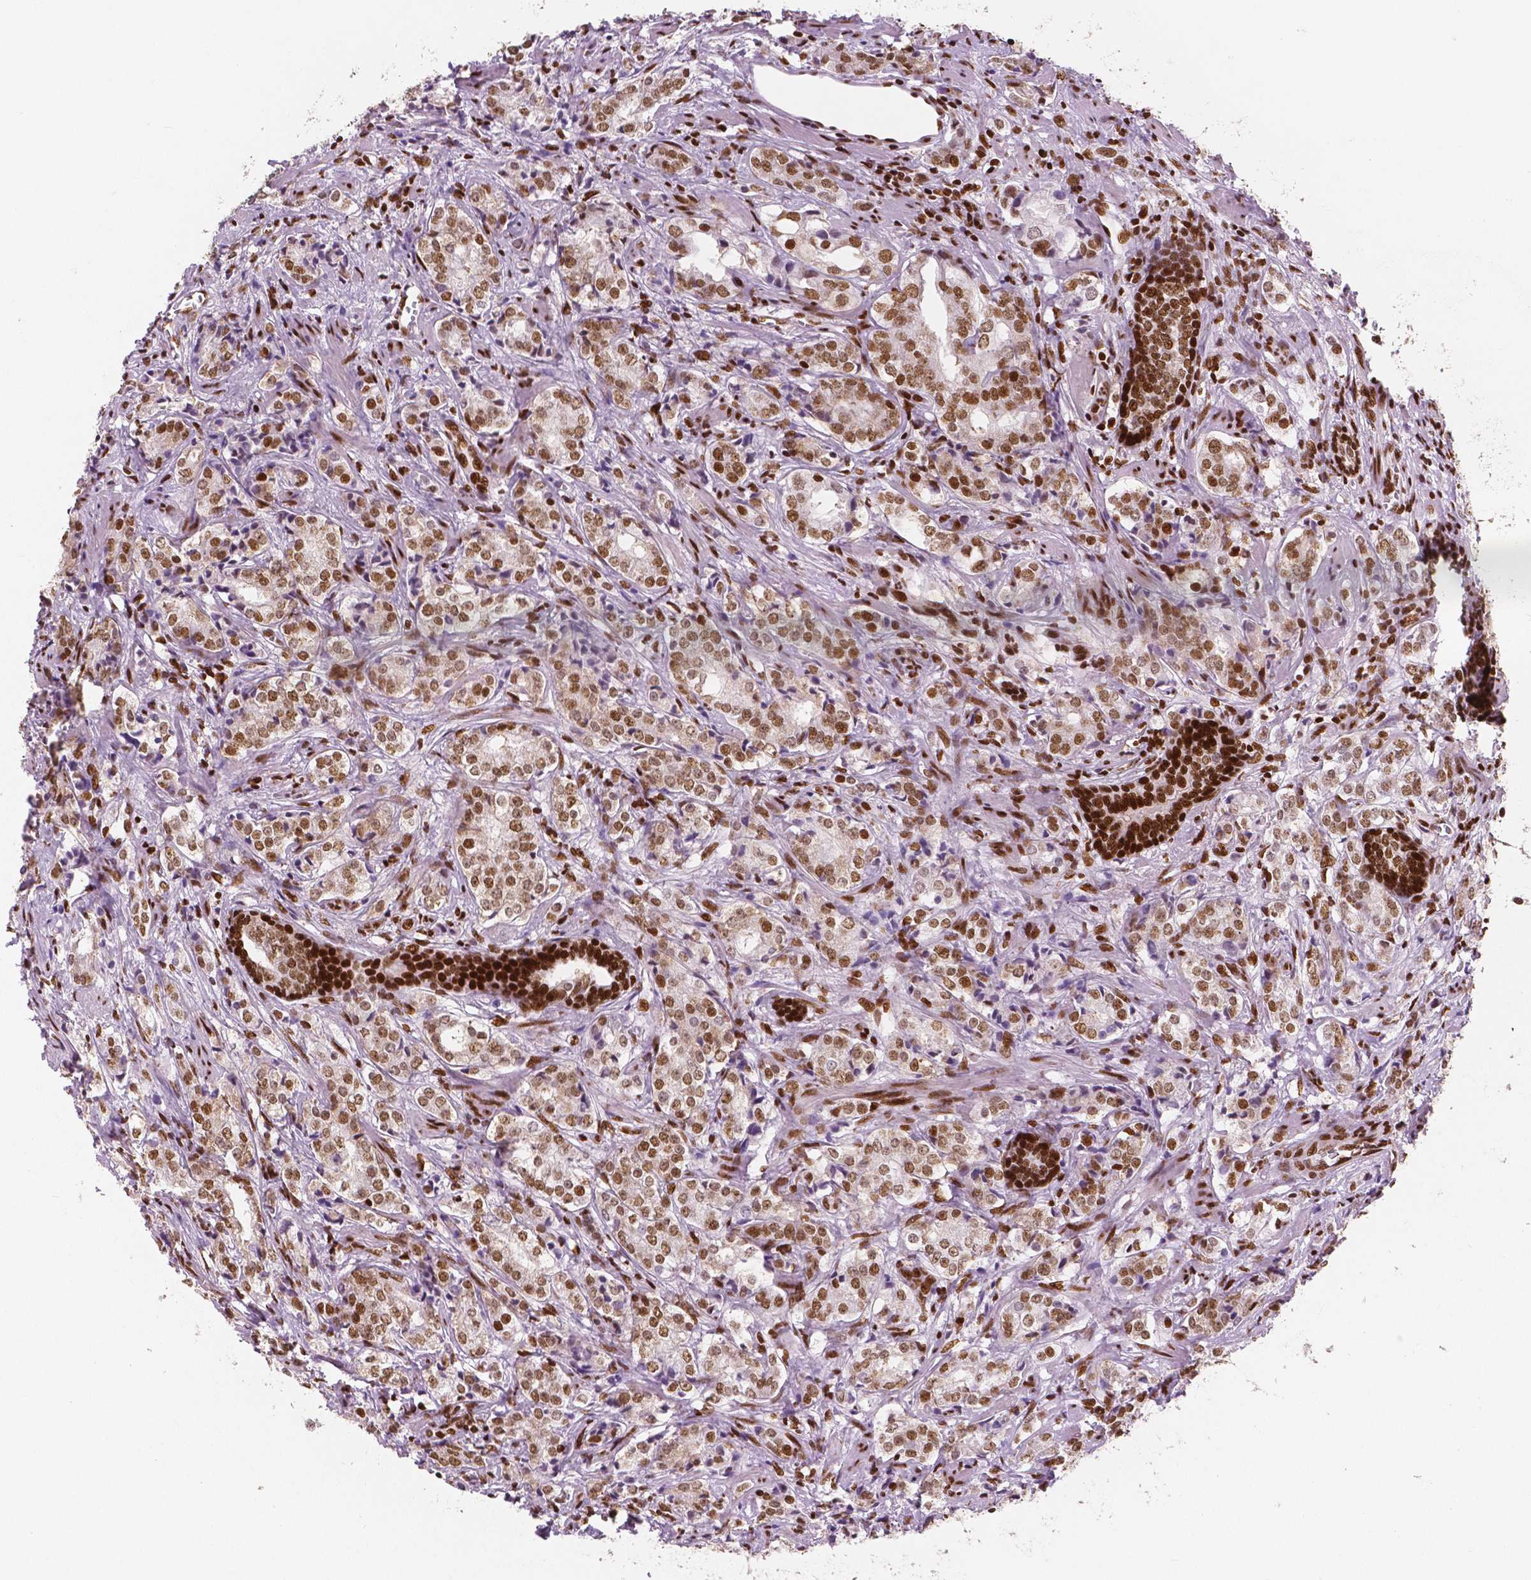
{"staining": {"intensity": "moderate", "quantity": ">75%", "location": "nuclear"}, "tissue": "prostate cancer", "cell_type": "Tumor cells", "image_type": "cancer", "snomed": [{"axis": "morphology", "description": "Adenocarcinoma, NOS"}, {"axis": "topography", "description": "Prostate and seminal vesicle, NOS"}], "caption": "Moderate nuclear staining for a protein is identified in approximately >75% of tumor cells of adenocarcinoma (prostate) using IHC.", "gene": "BRD4", "patient": {"sex": "male", "age": 63}}